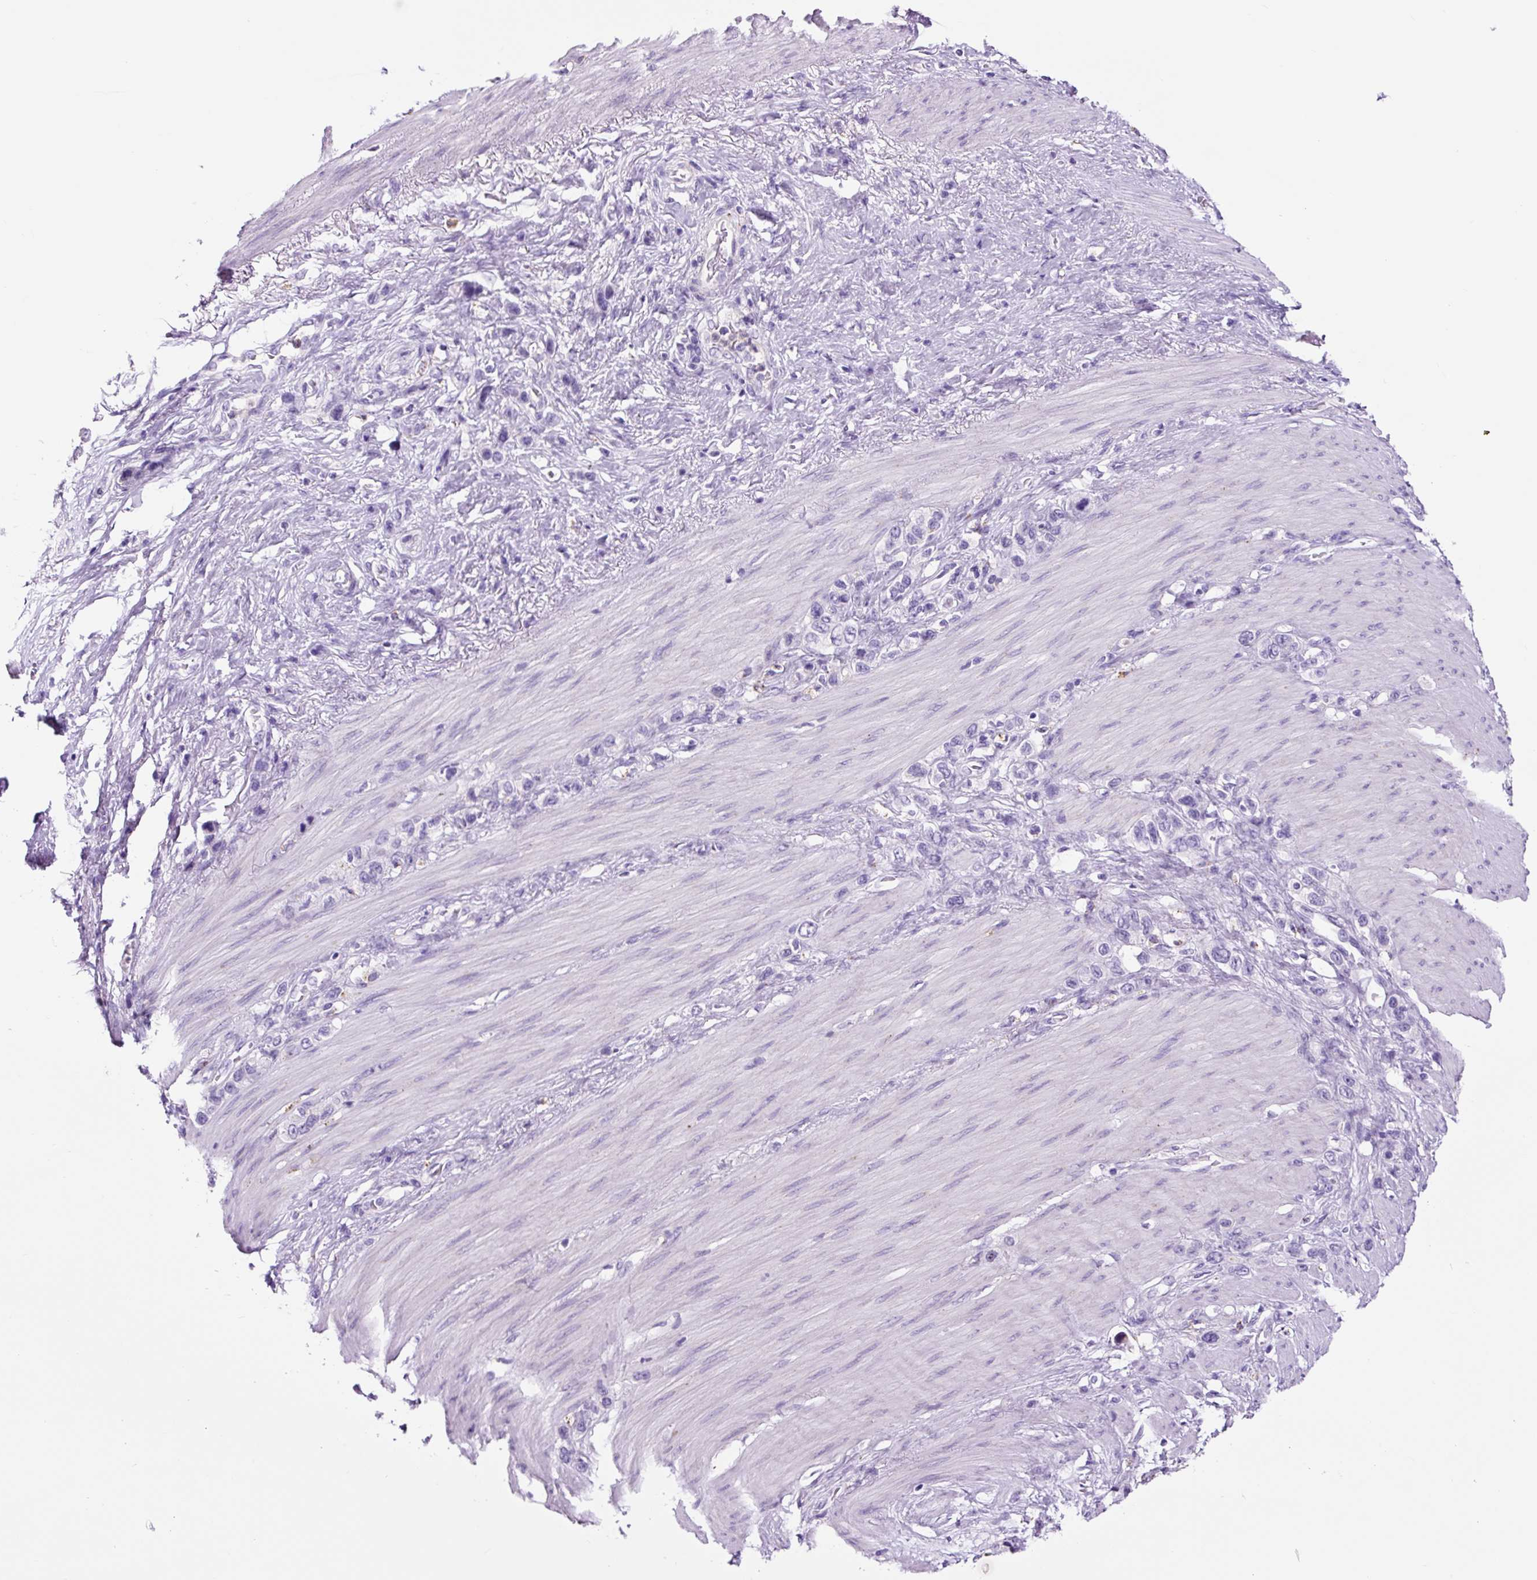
{"staining": {"intensity": "negative", "quantity": "none", "location": "none"}, "tissue": "stomach cancer", "cell_type": "Tumor cells", "image_type": "cancer", "snomed": [{"axis": "morphology", "description": "Adenocarcinoma, NOS"}, {"axis": "morphology", "description": "Adenocarcinoma, High grade"}, {"axis": "topography", "description": "Stomach, upper"}, {"axis": "topography", "description": "Stomach, lower"}], "caption": "The immunohistochemistry image has no significant staining in tumor cells of stomach cancer (high-grade adenocarcinoma) tissue.", "gene": "LCN10", "patient": {"sex": "female", "age": 65}}